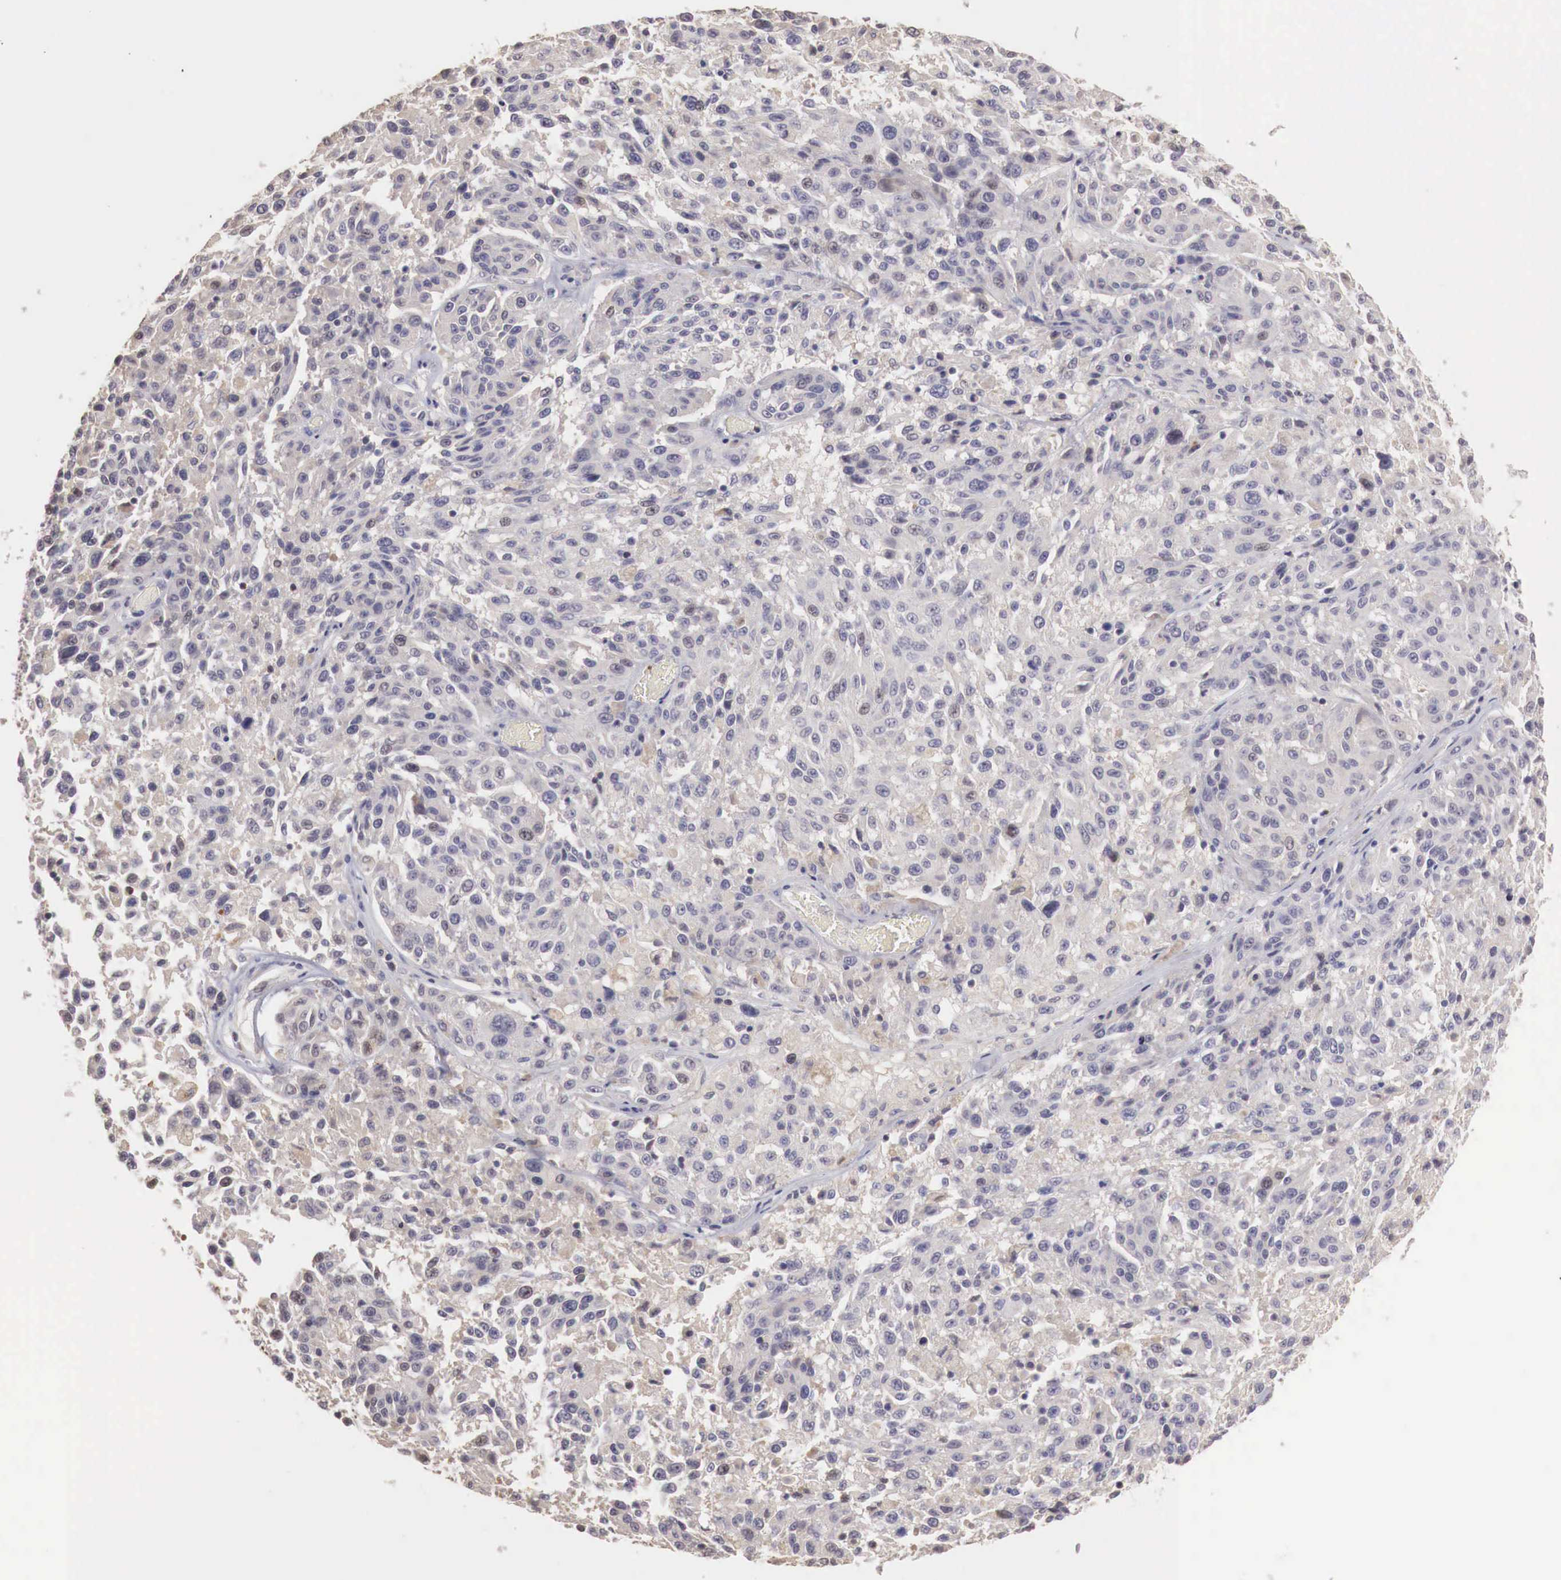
{"staining": {"intensity": "weak", "quantity": "<25%", "location": "cytoplasmic/membranous"}, "tissue": "melanoma", "cell_type": "Tumor cells", "image_type": "cancer", "snomed": [{"axis": "morphology", "description": "Malignant melanoma, NOS"}, {"axis": "topography", "description": "Skin"}], "caption": "DAB immunohistochemical staining of human melanoma displays no significant expression in tumor cells.", "gene": "TBC1D9", "patient": {"sex": "female", "age": 77}}